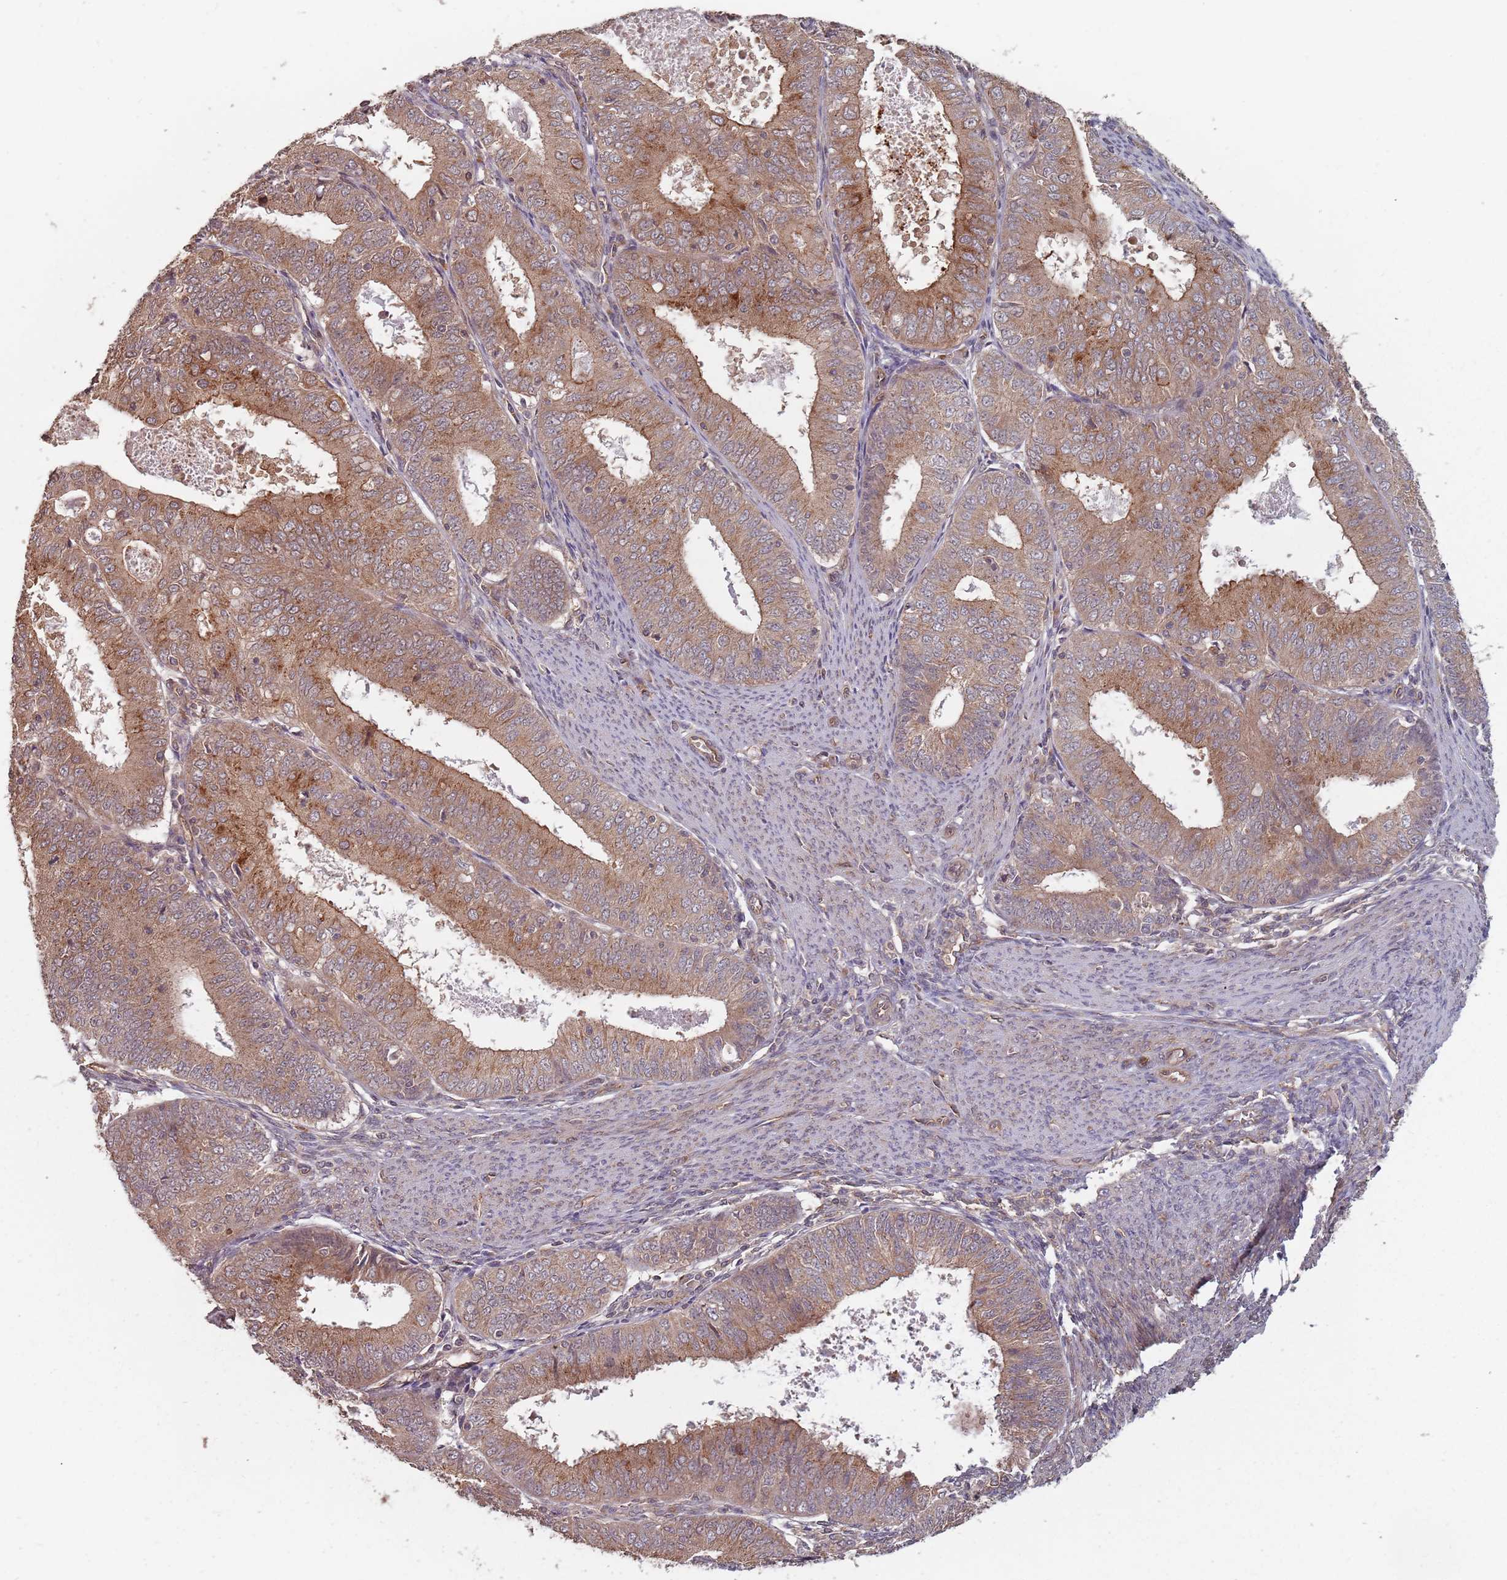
{"staining": {"intensity": "moderate", "quantity": ">75%", "location": "cytoplasmic/membranous"}, "tissue": "endometrial cancer", "cell_type": "Tumor cells", "image_type": "cancer", "snomed": [{"axis": "morphology", "description": "Adenocarcinoma, NOS"}, {"axis": "topography", "description": "Endometrium"}], "caption": "Protein expression analysis of endometrial cancer (adenocarcinoma) shows moderate cytoplasmic/membranous positivity in about >75% of tumor cells. The protein is stained brown, and the nuclei are stained in blue (DAB IHC with brightfield microscopy, high magnification).", "gene": "C3orf14", "patient": {"sex": "female", "age": 57}}